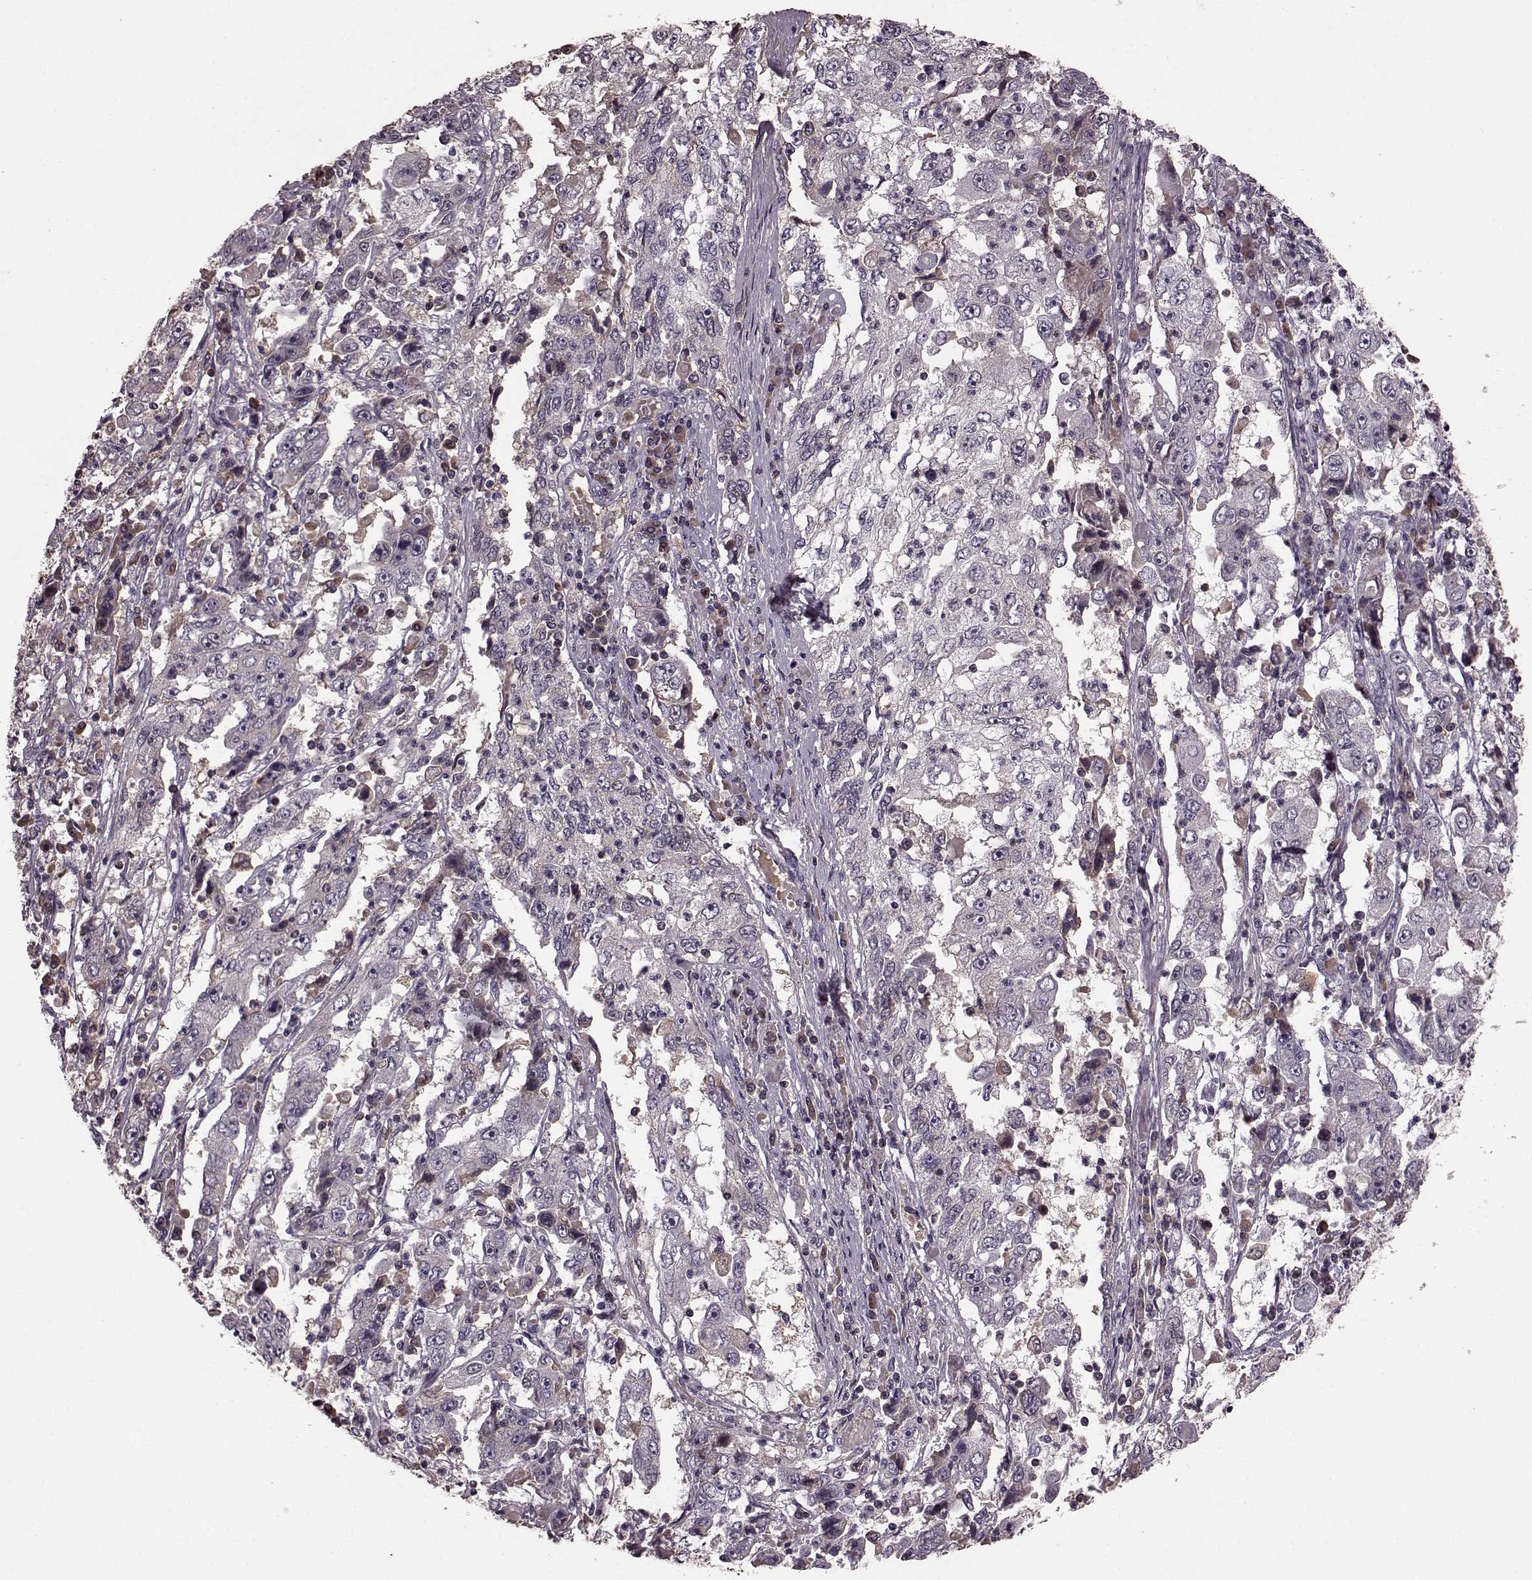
{"staining": {"intensity": "negative", "quantity": "none", "location": "none"}, "tissue": "cervical cancer", "cell_type": "Tumor cells", "image_type": "cancer", "snomed": [{"axis": "morphology", "description": "Squamous cell carcinoma, NOS"}, {"axis": "topography", "description": "Cervix"}], "caption": "Immunohistochemistry (IHC) histopathology image of neoplastic tissue: cervical squamous cell carcinoma stained with DAB (3,3'-diaminobenzidine) displays no significant protein staining in tumor cells. (Stains: DAB (3,3'-diaminobenzidine) immunohistochemistry (IHC) with hematoxylin counter stain, Microscopy: brightfield microscopy at high magnification).", "gene": "NRL", "patient": {"sex": "female", "age": 36}}